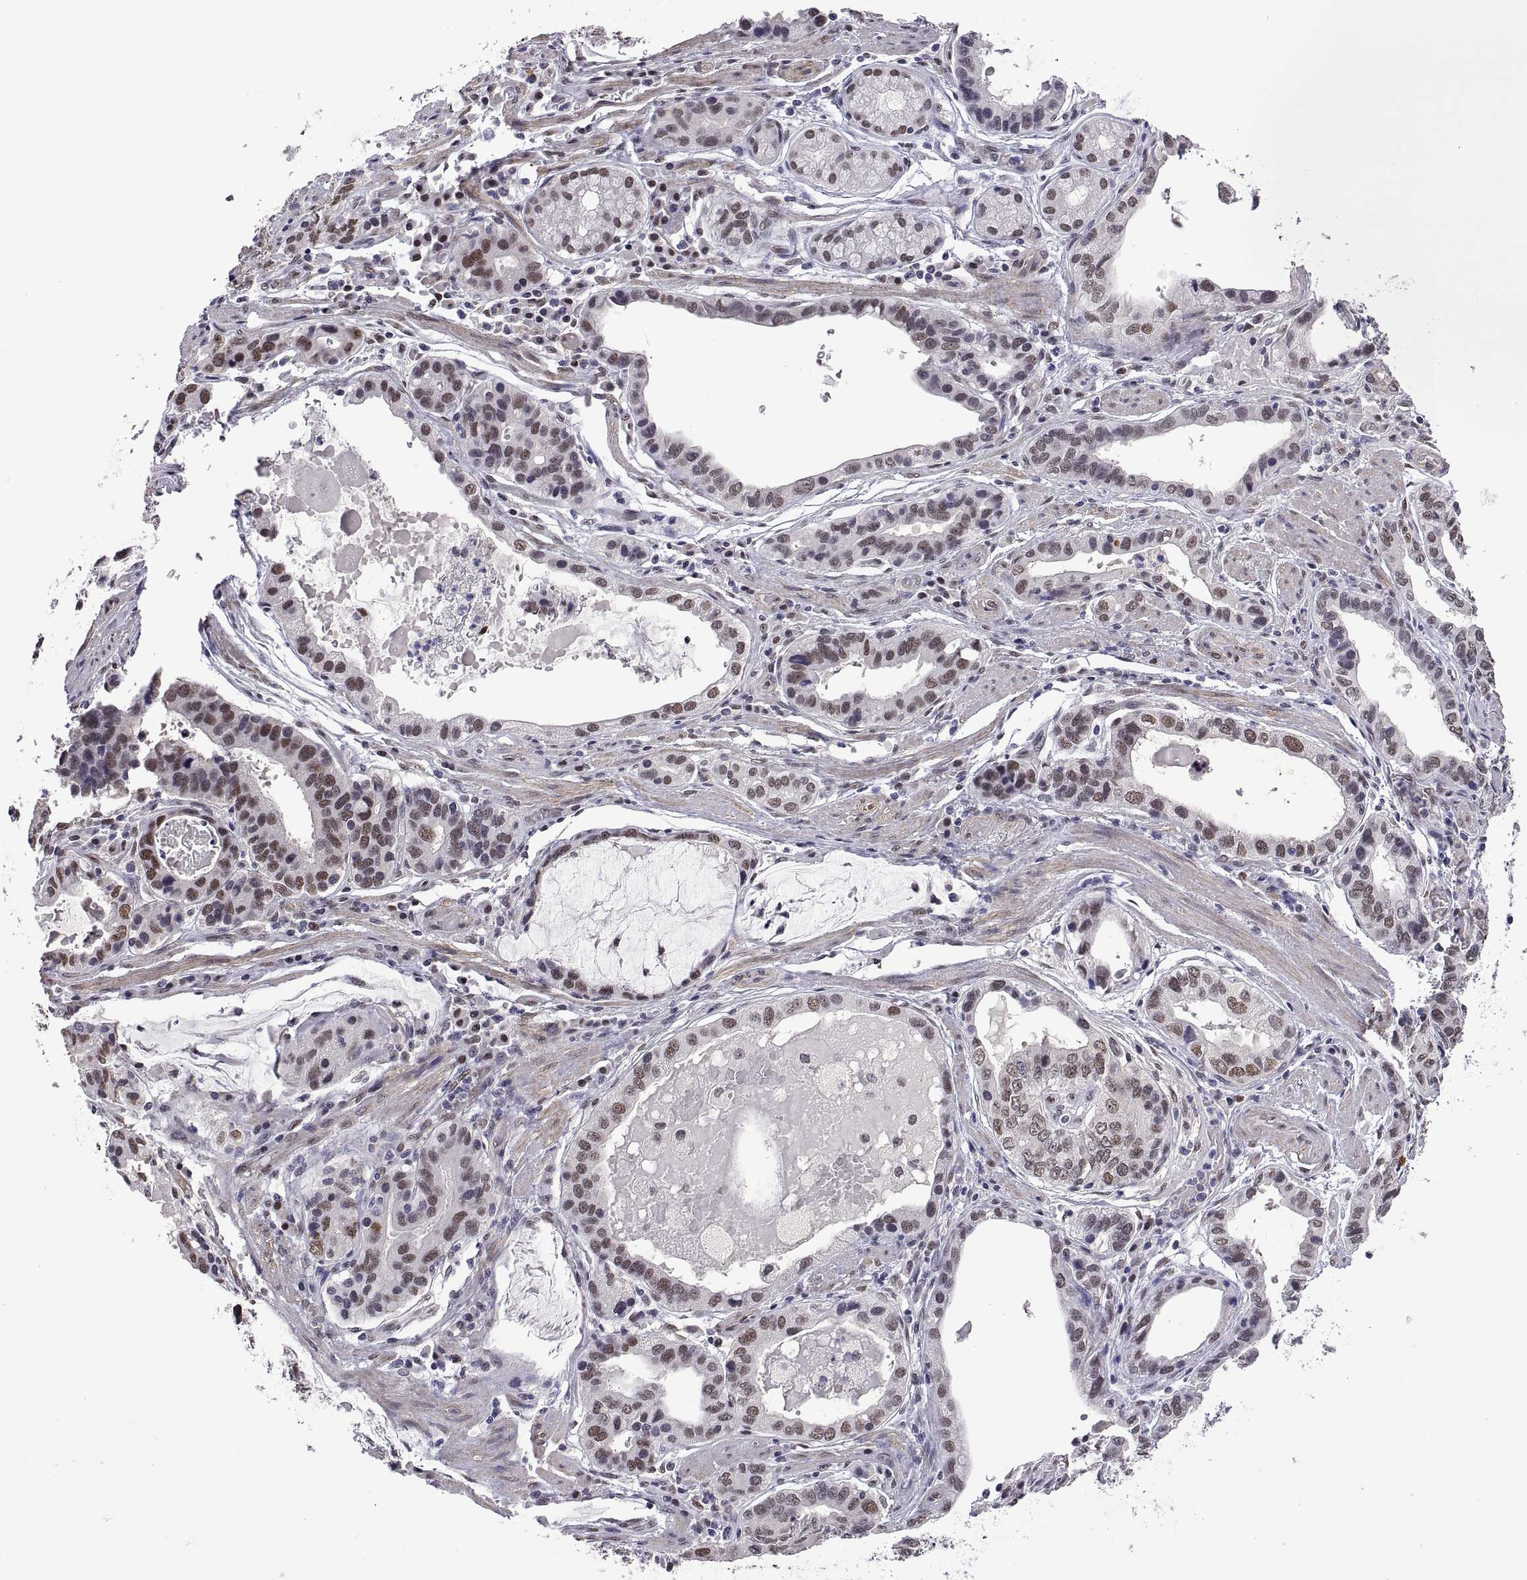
{"staining": {"intensity": "weak", "quantity": ">75%", "location": "nuclear"}, "tissue": "stomach cancer", "cell_type": "Tumor cells", "image_type": "cancer", "snomed": [{"axis": "morphology", "description": "Adenocarcinoma, NOS"}, {"axis": "topography", "description": "Stomach, lower"}], "caption": "The photomicrograph displays immunohistochemical staining of adenocarcinoma (stomach). There is weak nuclear staining is present in approximately >75% of tumor cells. (DAB IHC, brown staining for protein, blue staining for nuclei).", "gene": "NR4A1", "patient": {"sex": "female", "age": 76}}